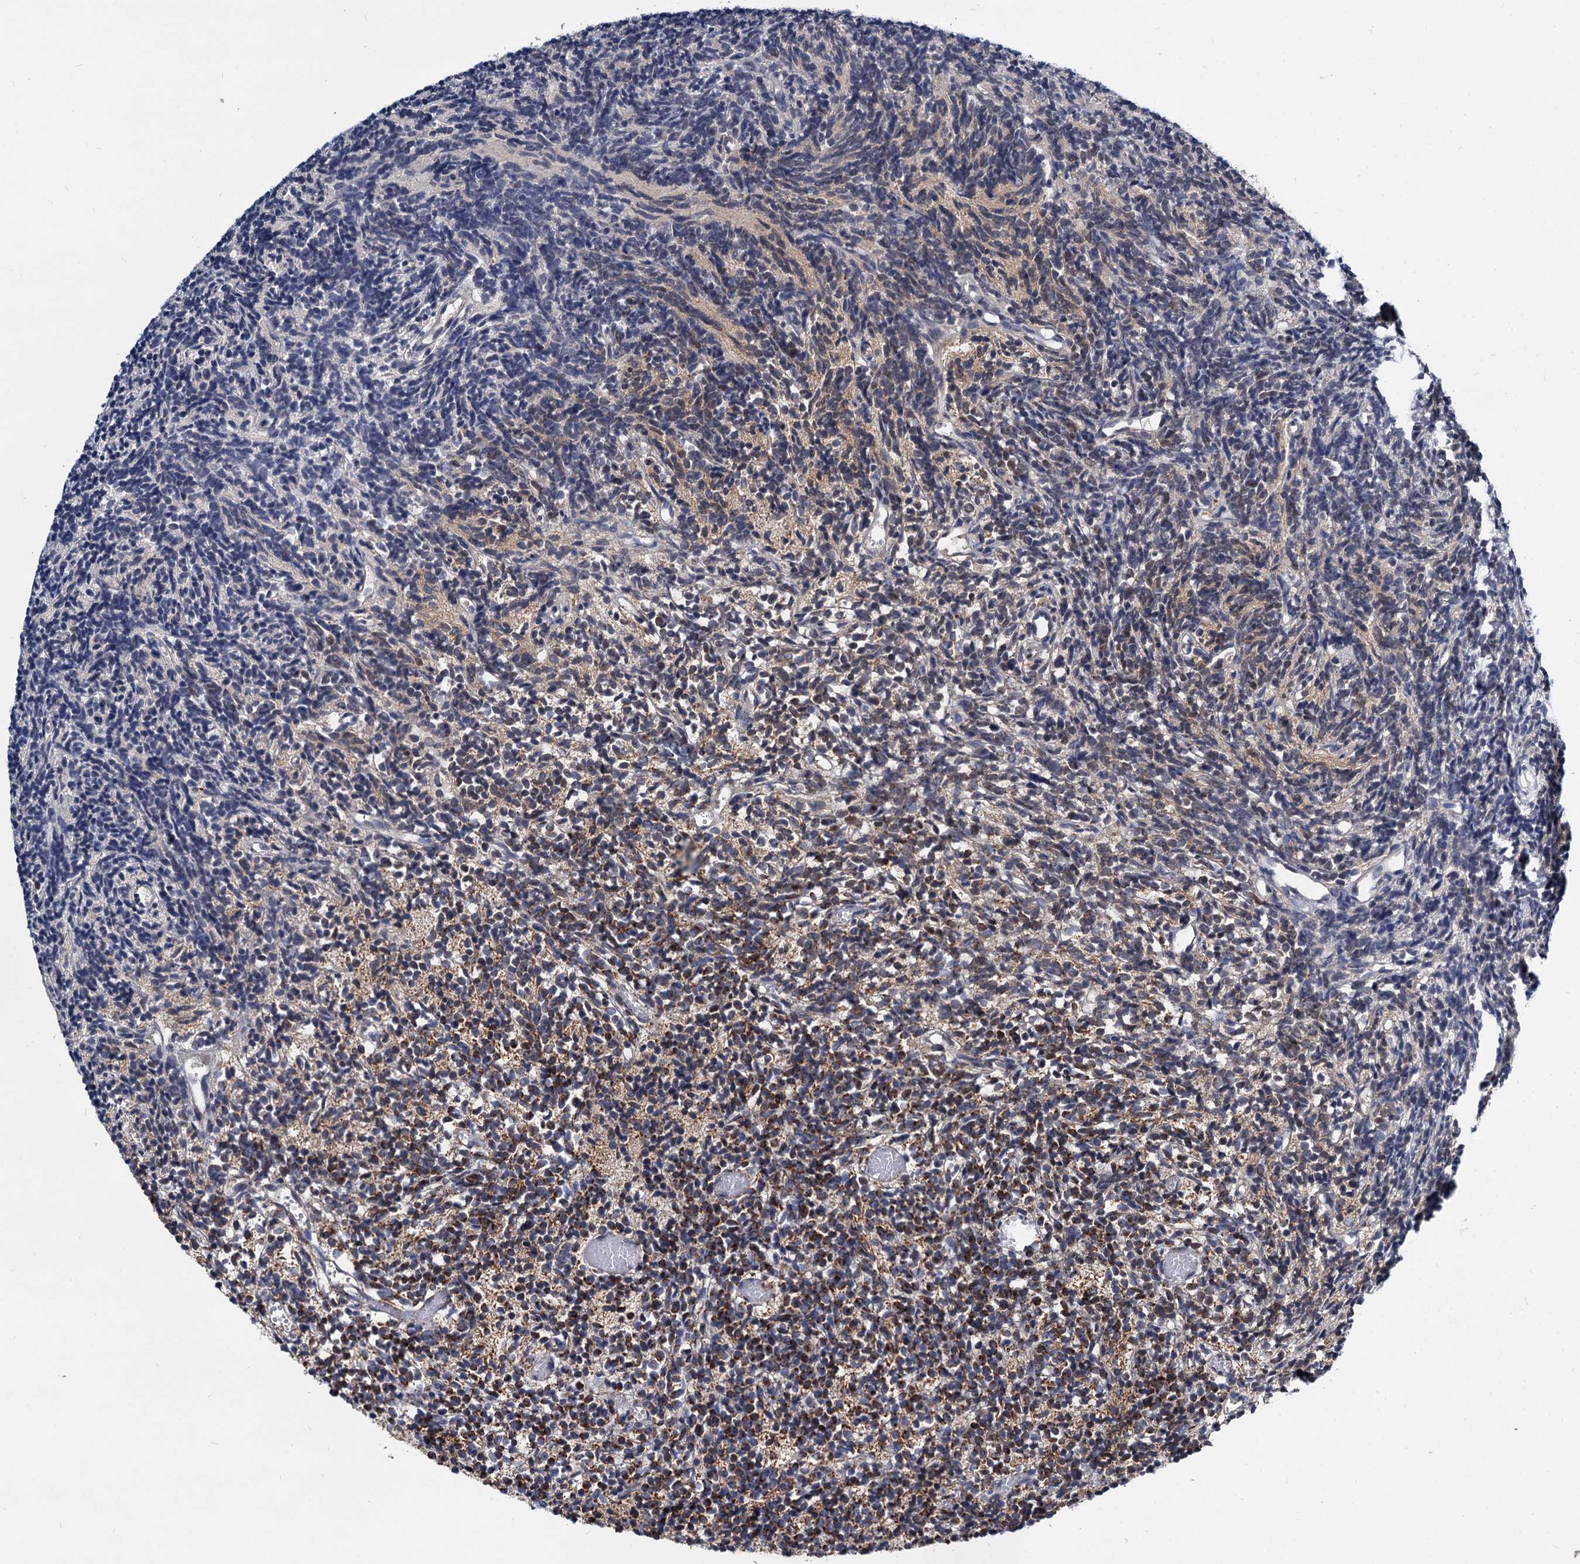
{"staining": {"intensity": "strong", "quantity": "25%-75%", "location": "cytoplasmic/membranous"}, "tissue": "glioma", "cell_type": "Tumor cells", "image_type": "cancer", "snomed": [{"axis": "morphology", "description": "Glioma, malignant, Low grade"}, {"axis": "topography", "description": "Brain"}], "caption": "A micrograph showing strong cytoplasmic/membranous staining in about 25%-75% of tumor cells in glioma, as visualized by brown immunohistochemical staining.", "gene": "TIMM10", "patient": {"sex": "female", "age": 1}}